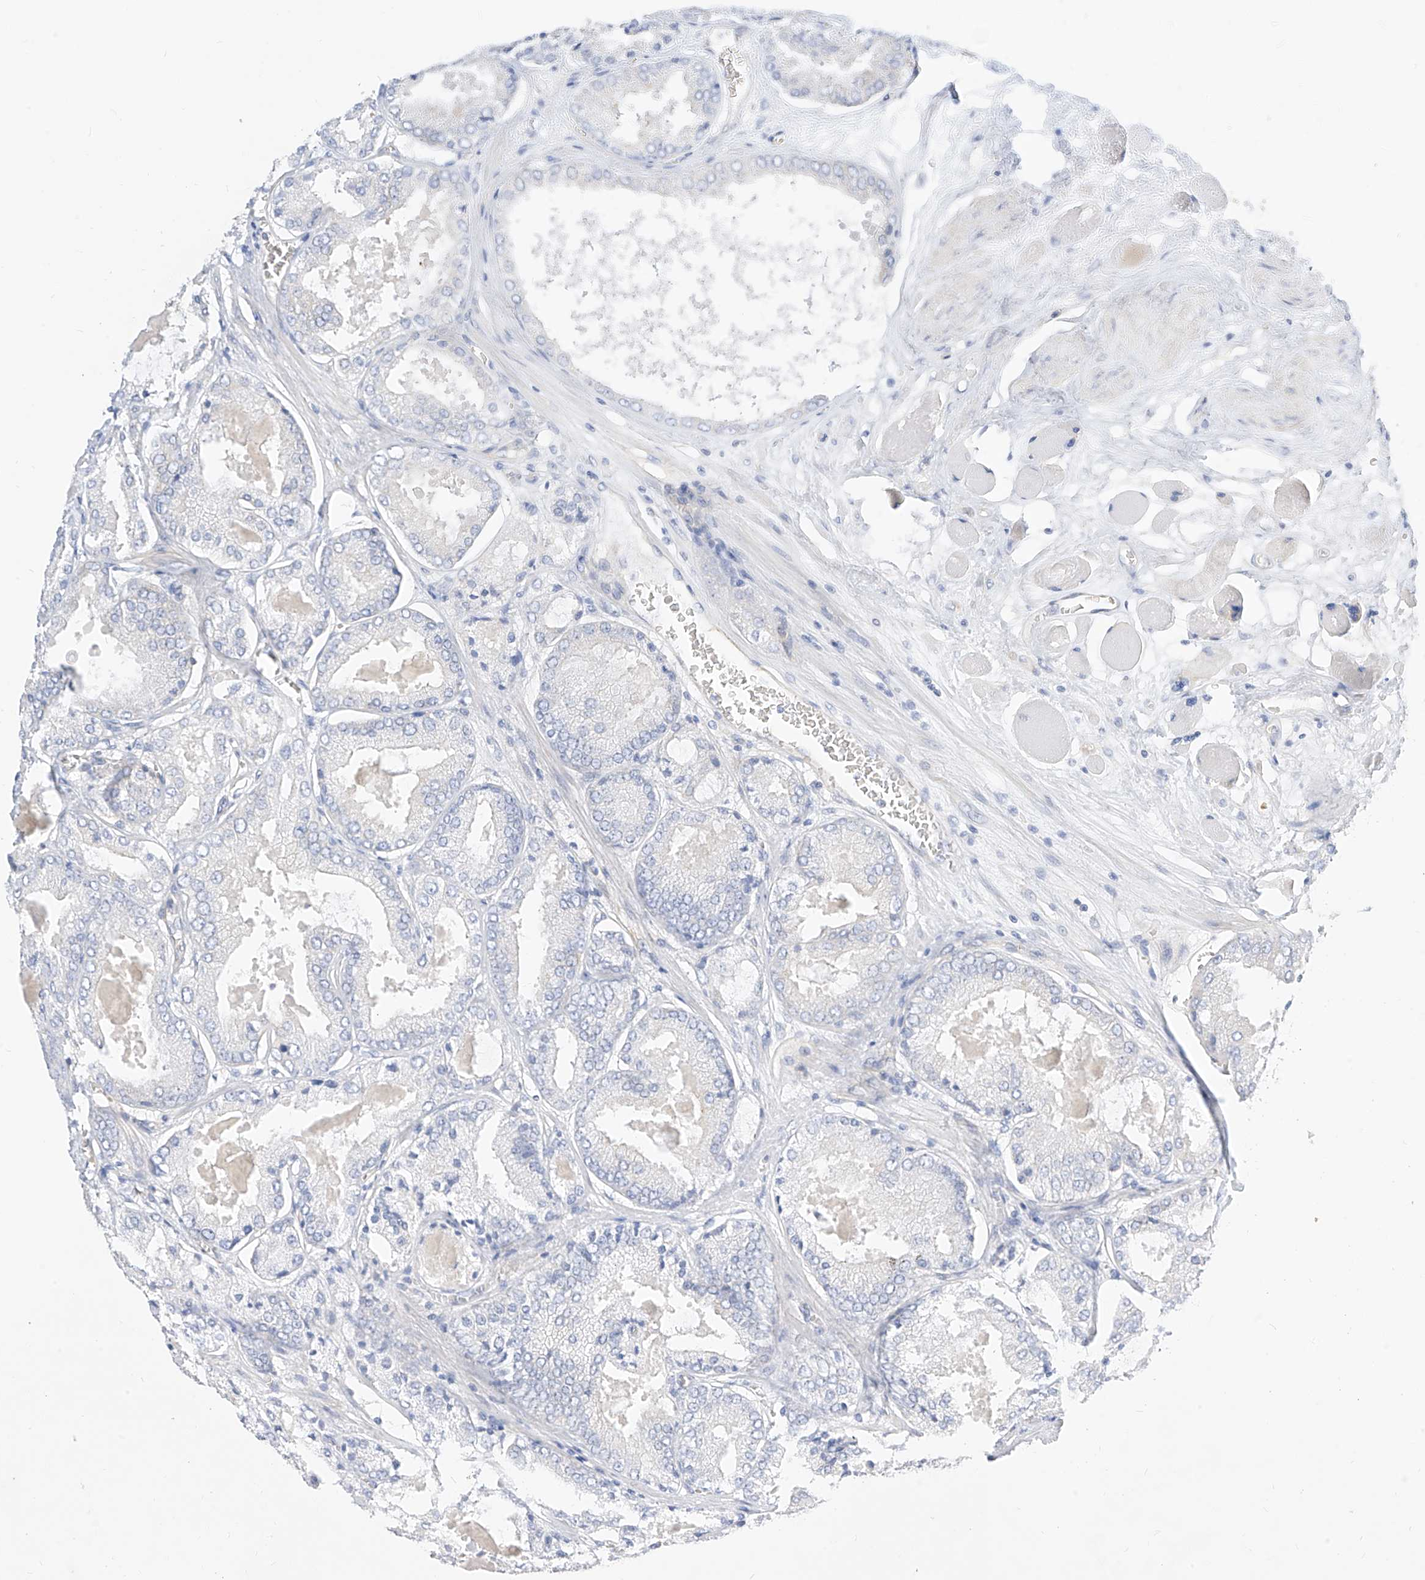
{"staining": {"intensity": "negative", "quantity": "none", "location": "none"}, "tissue": "prostate cancer", "cell_type": "Tumor cells", "image_type": "cancer", "snomed": [{"axis": "morphology", "description": "Adenocarcinoma, Low grade"}, {"axis": "topography", "description": "Prostate"}], "caption": "Prostate low-grade adenocarcinoma was stained to show a protein in brown. There is no significant staining in tumor cells.", "gene": "SCGB2A1", "patient": {"sex": "male", "age": 67}}